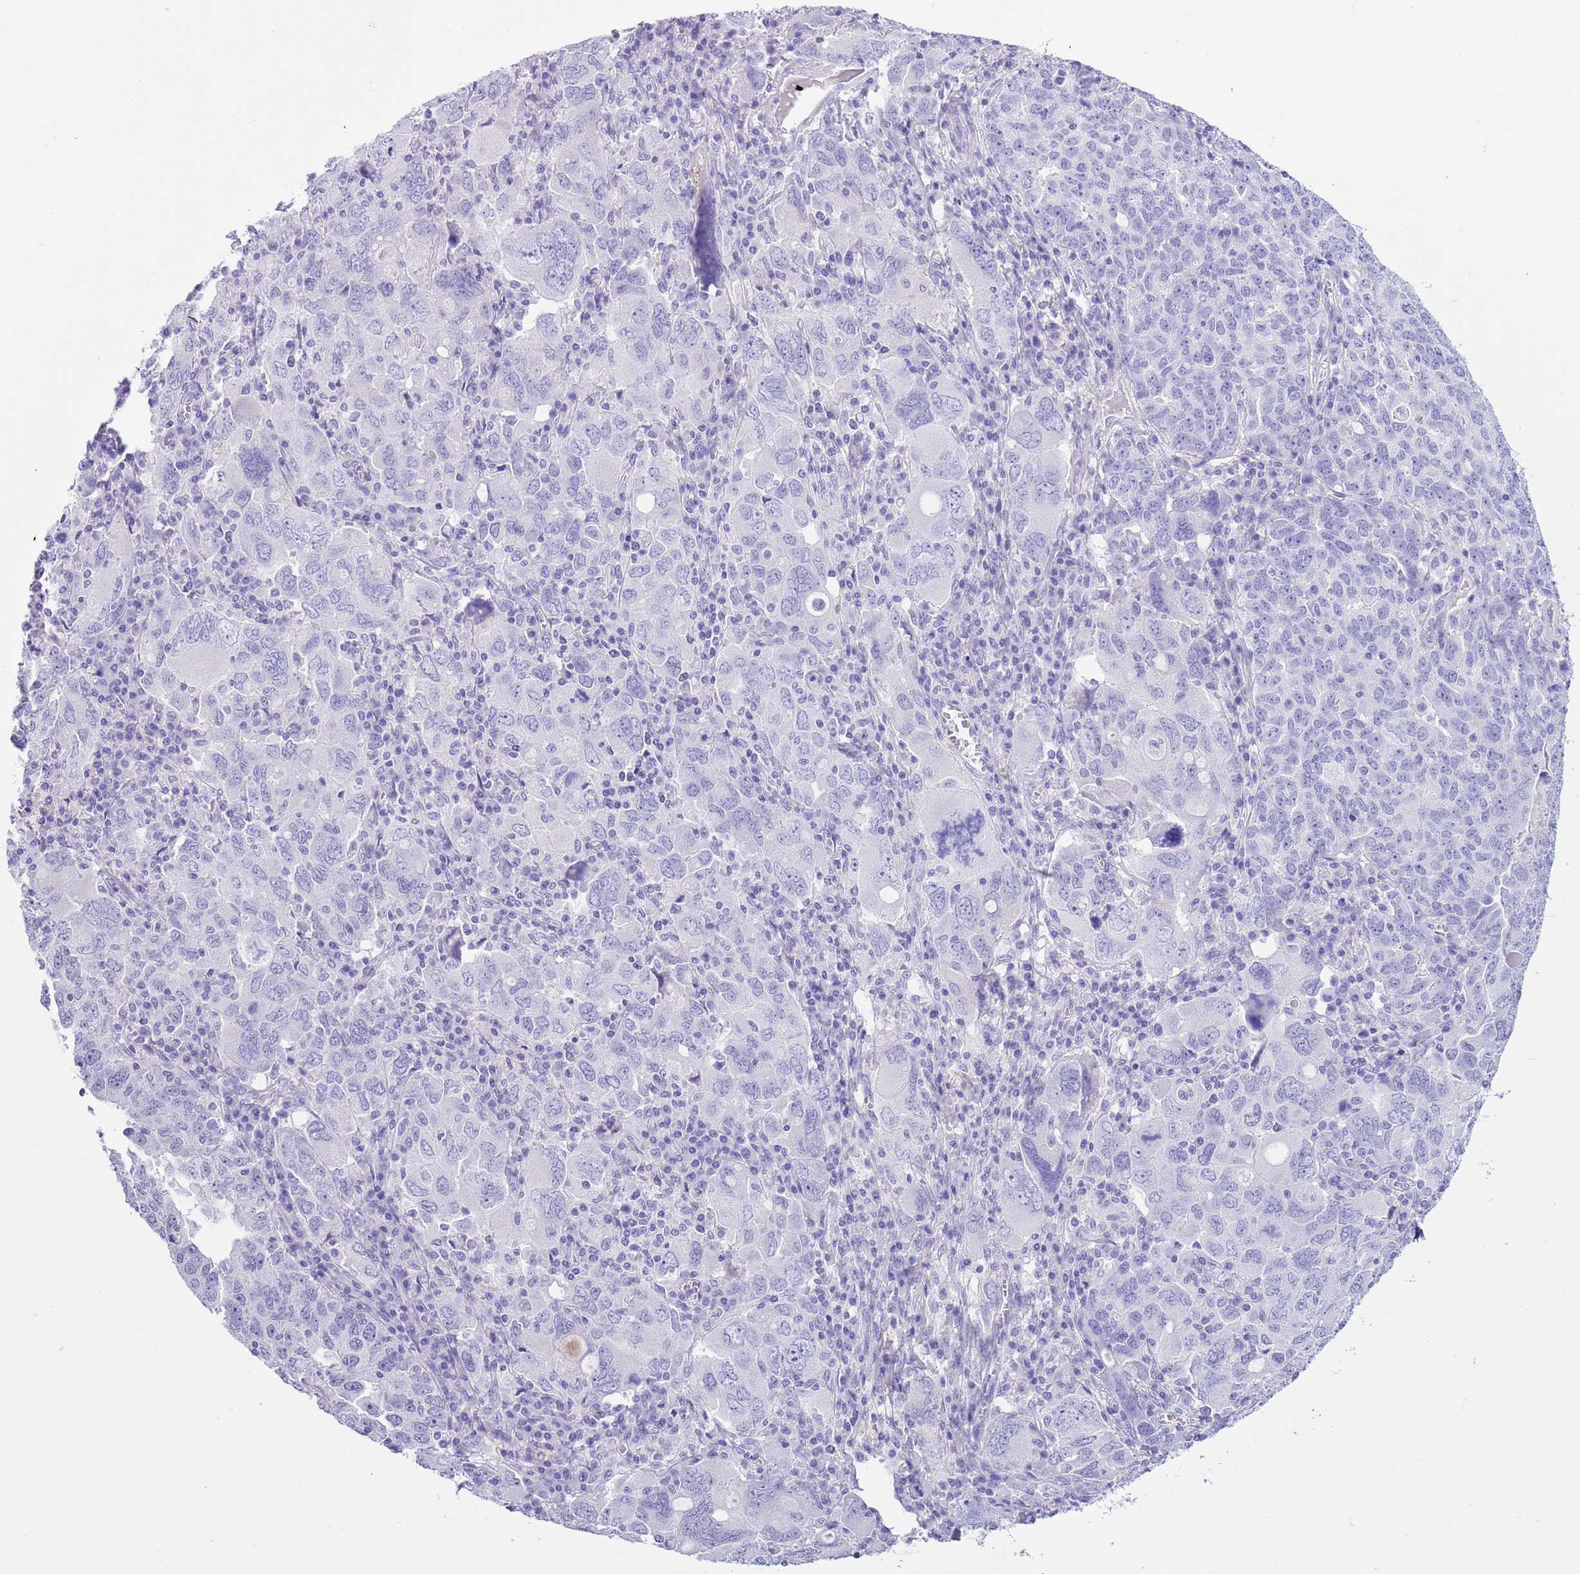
{"staining": {"intensity": "negative", "quantity": "none", "location": "none"}, "tissue": "ovarian cancer", "cell_type": "Tumor cells", "image_type": "cancer", "snomed": [{"axis": "morphology", "description": "Carcinoma, endometroid"}, {"axis": "topography", "description": "Ovary"}], "caption": "Tumor cells show no significant protein expression in endometroid carcinoma (ovarian).", "gene": "TBC1D10B", "patient": {"sex": "female", "age": 62}}